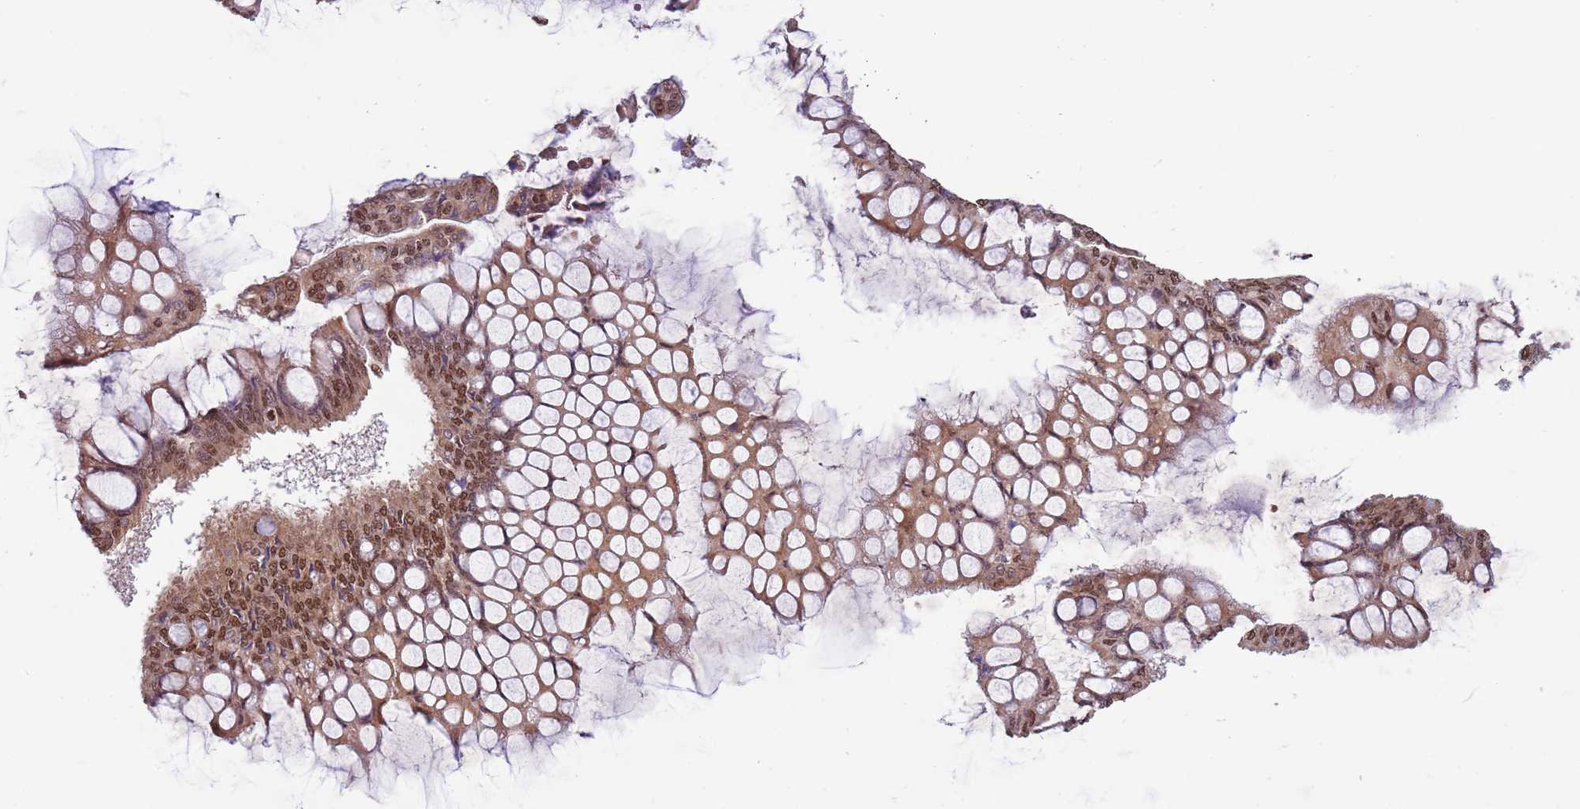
{"staining": {"intensity": "moderate", "quantity": ">75%", "location": "cytoplasmic/membranous,nuclear"}, "tissue": "ovarian cancer", "cell_type": "Tumor cells", "image_type": "cancer", "snomed": [{"axis": "morphology", "description": "Cystadenocarcinoma, mucinous, NOS"}, {"axis": "topography", "description": "Ovary"}], "caption": "Human mucinous cystadenocarcinoma (ovarian) stained with a brown dye displays moderate cytoplasmic/membranous and nuclear positive expression in about >75% of tumor cells.", "gene": "FAM120AOS", "patient": {"sex": "female", "age": 73}}